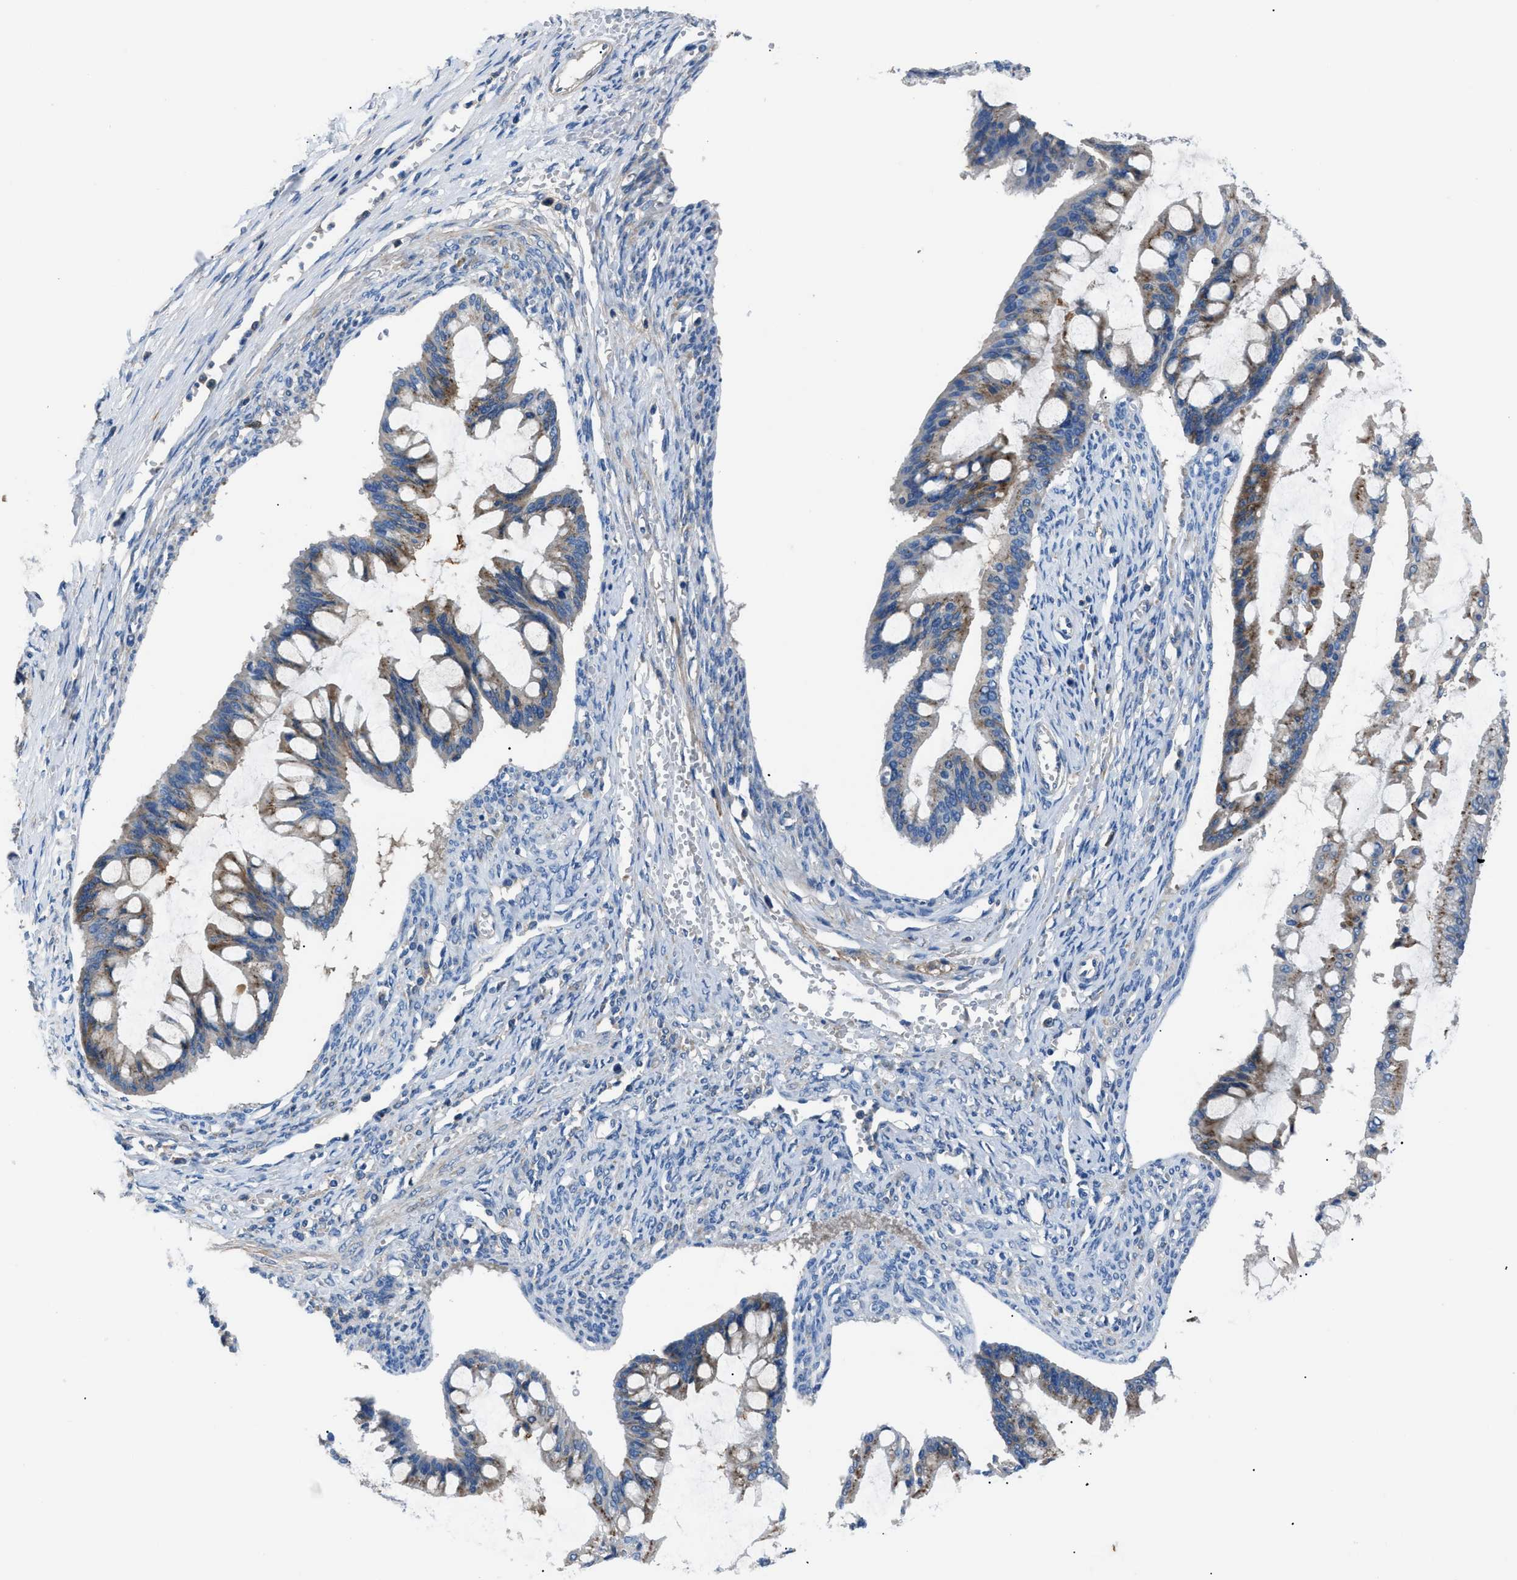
{"staining": {"intensity": "moderate", "quantity": ">75%", "location": "cytoplasmic/membranous"}, "tissue": "ovarian cancer", "cell_type": "Tumor cells", "image_type": "cancer", "snomed": [{"axis": "morphology", "description": "Cystadenocarcinoma, mucinous, NOS"}, {"axis": "topography", "description": "Ovary"}], "caption": "There is medium levels of moderate cytoplasmic/membranous expression in tumor cells of mucinous cystadenocarcinoma (ovarian), as demonstrated by immunohistochemical staining (brown color).", "gene": "SGCZ", "patient": {"sex": "female", "age": 73}}